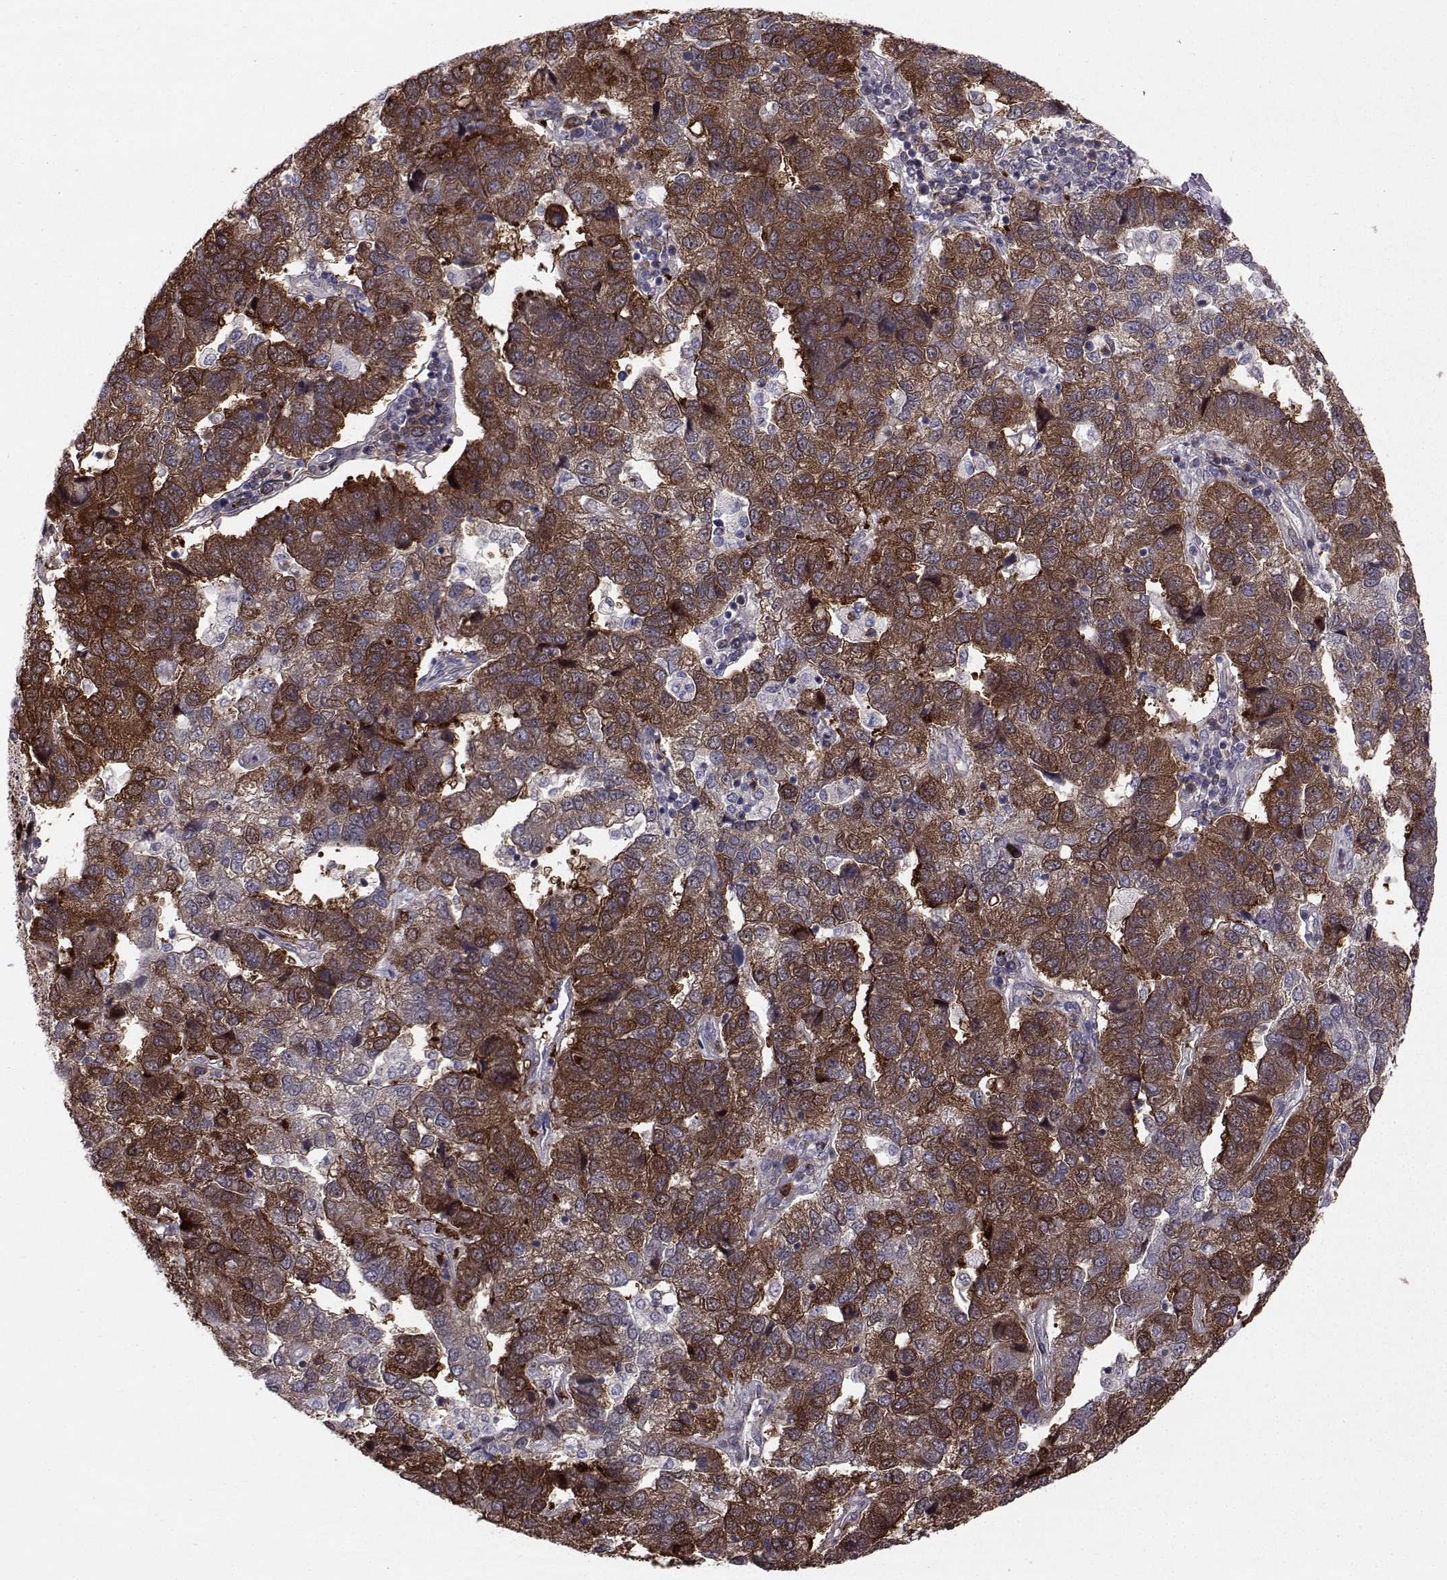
{"staining": {"intensity": "strong", "quantity": "25%-75%", "location": "cytoplasmic/membranous"}, "tissue": "pancreatic cancer", "cell_type": "Tumor cells", "image_type": "cancer", "snomed": [{"axis": "morphology", "description": "Adenocarcinoma, NOS"}, {"axis": "topography", "description": "Pancreas"}], "caption": "Pancreatic cancer stained for a protein (brown) exhibits strong cytoplasmic/membranous positive staining in about 25%-75% of tumor cells.", "gene": "HSP90AB1", "patient": {"sex": "female", "age": 61}}